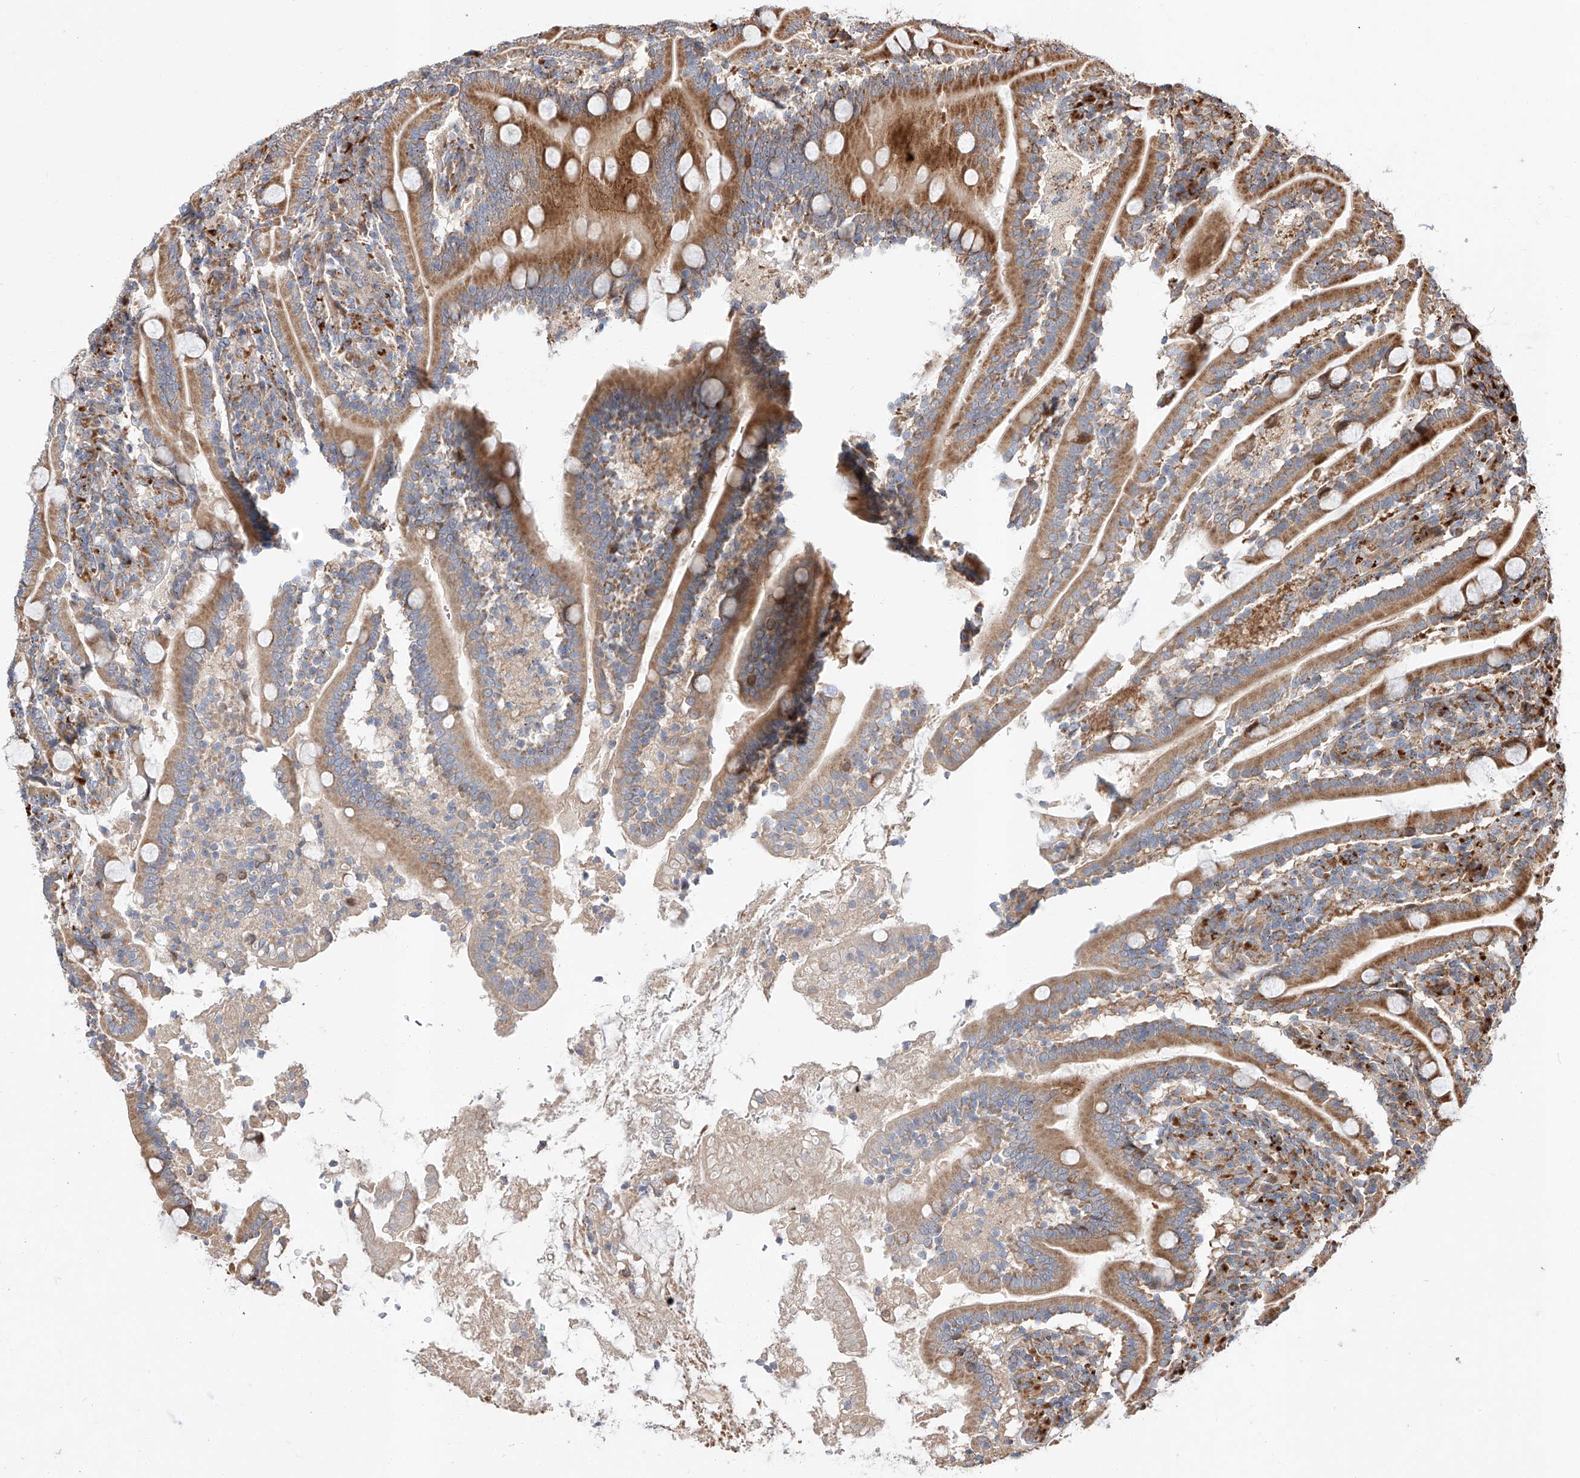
{"staining": {"intensity": "moderate", "quantity": ">75%", "location": "cytoplasmic/membranous"}, "tissue": "duodenum", "cell_type": "Glandular cells", "image_type": "normal", "snomed": [{"axis": "morphology", "description": "Normal tissue, NOS"}, {"axis": "topography", "description": "Duodenum"}], "caption": "Immunohistochemistry (IHC) of normal human duodenum exhibits medium levels of moderate cytoplasmic/membranous positivity in approximately >75% of glandular cells.", "gene": "DIRAS3", "patient": {"sex": "male", "age": 35}}